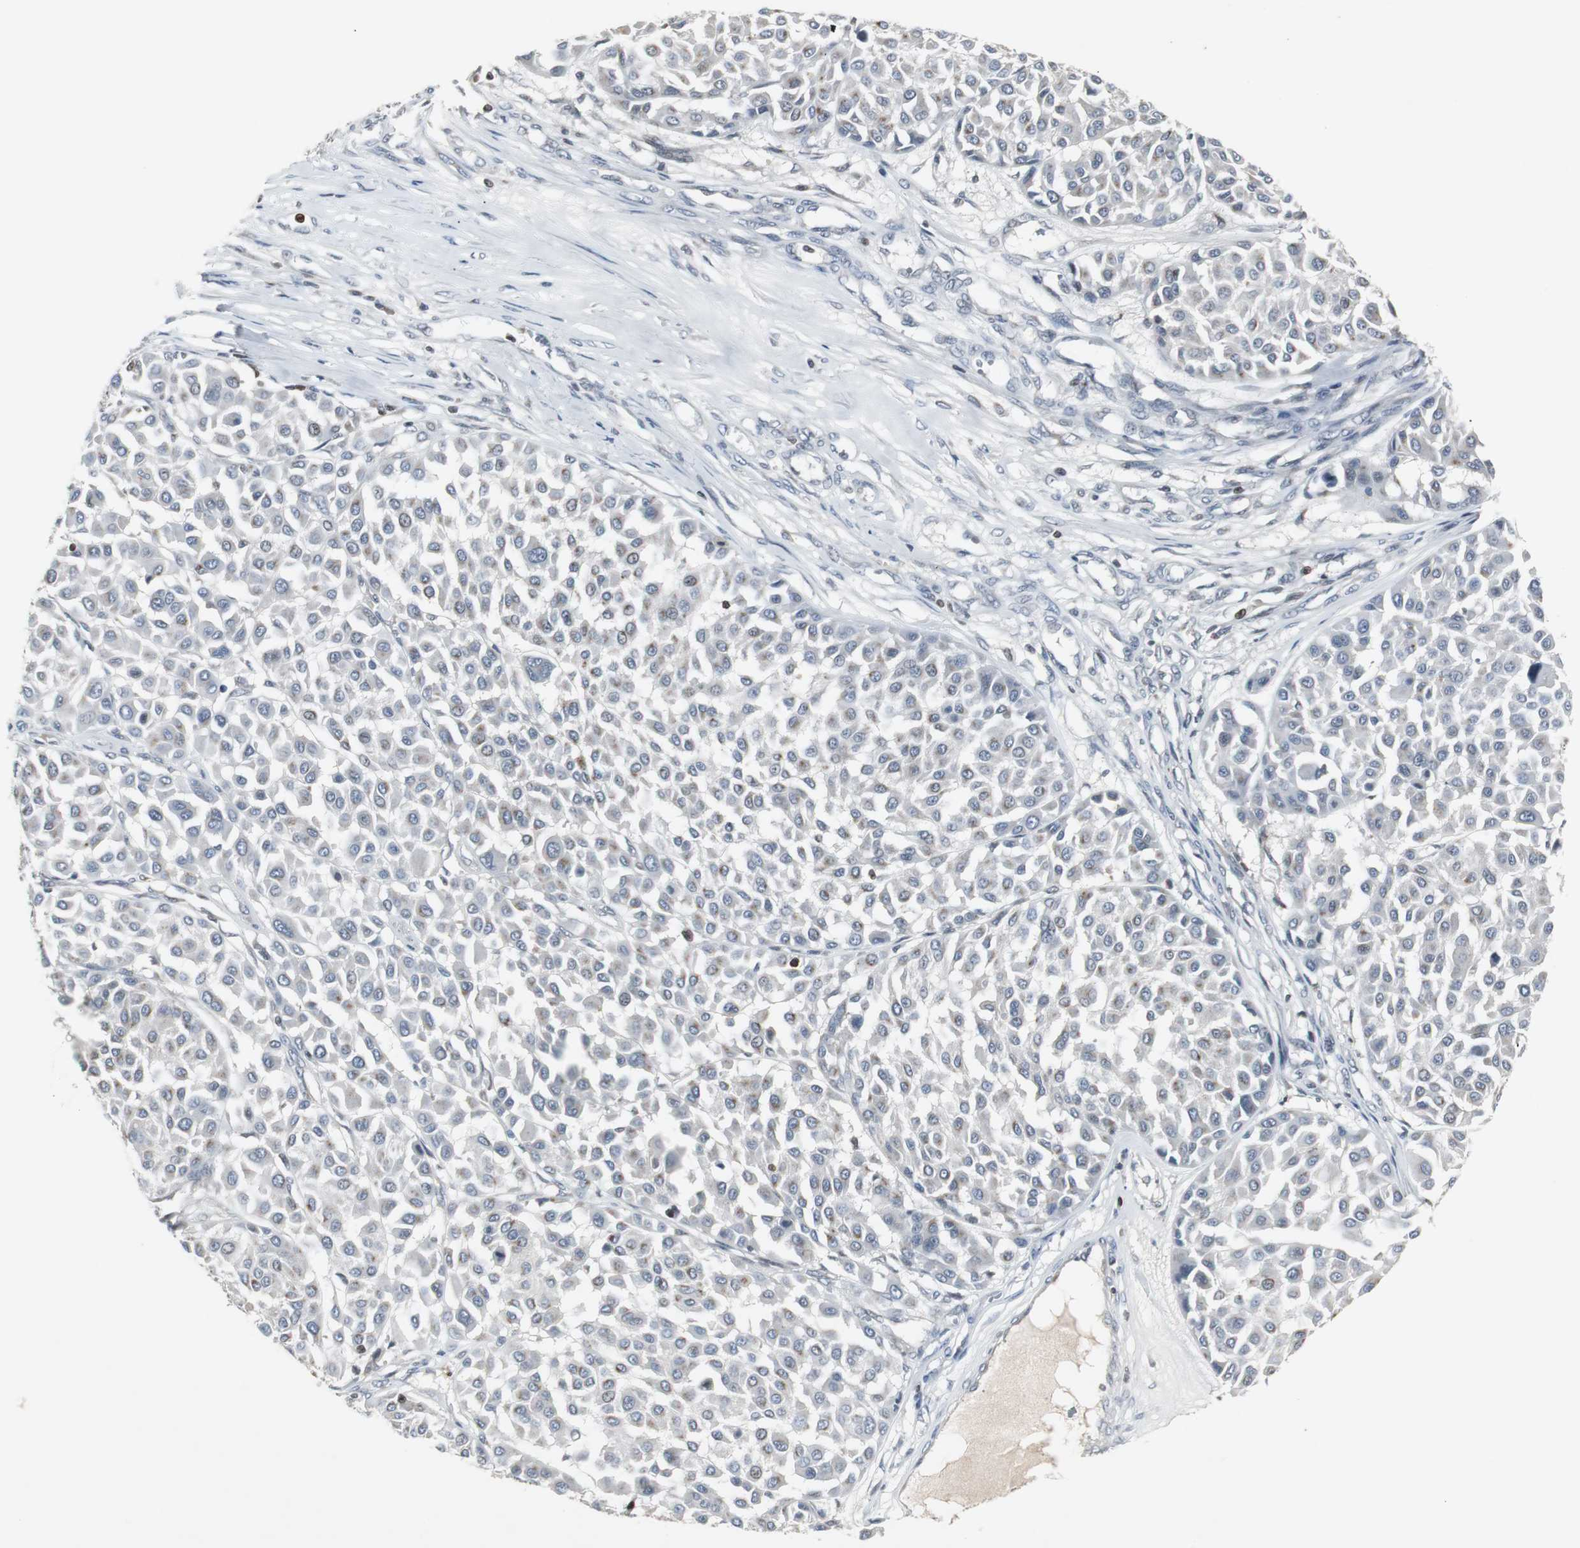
{"staining": {"intensity": "moderate", "quantity": "<25%", "location": "cytoplasmic/membranous"}, "tissue": "melanoma", "cell_type": "Tumor cells", "image_type": "cancer", "snomed": [{"axis": "morphology", "description": "Malignant melanoma, Metastatic site"}, {"axis": "topography", "description": "Soft tissue"}], "caption": "The immunohistochemical stain labels moderate cytoplasmic/membranous expression in tumor cells of melanoma tissue.", "gene": "ZNF396", "patient": {"sex": "male", "age": 41}}